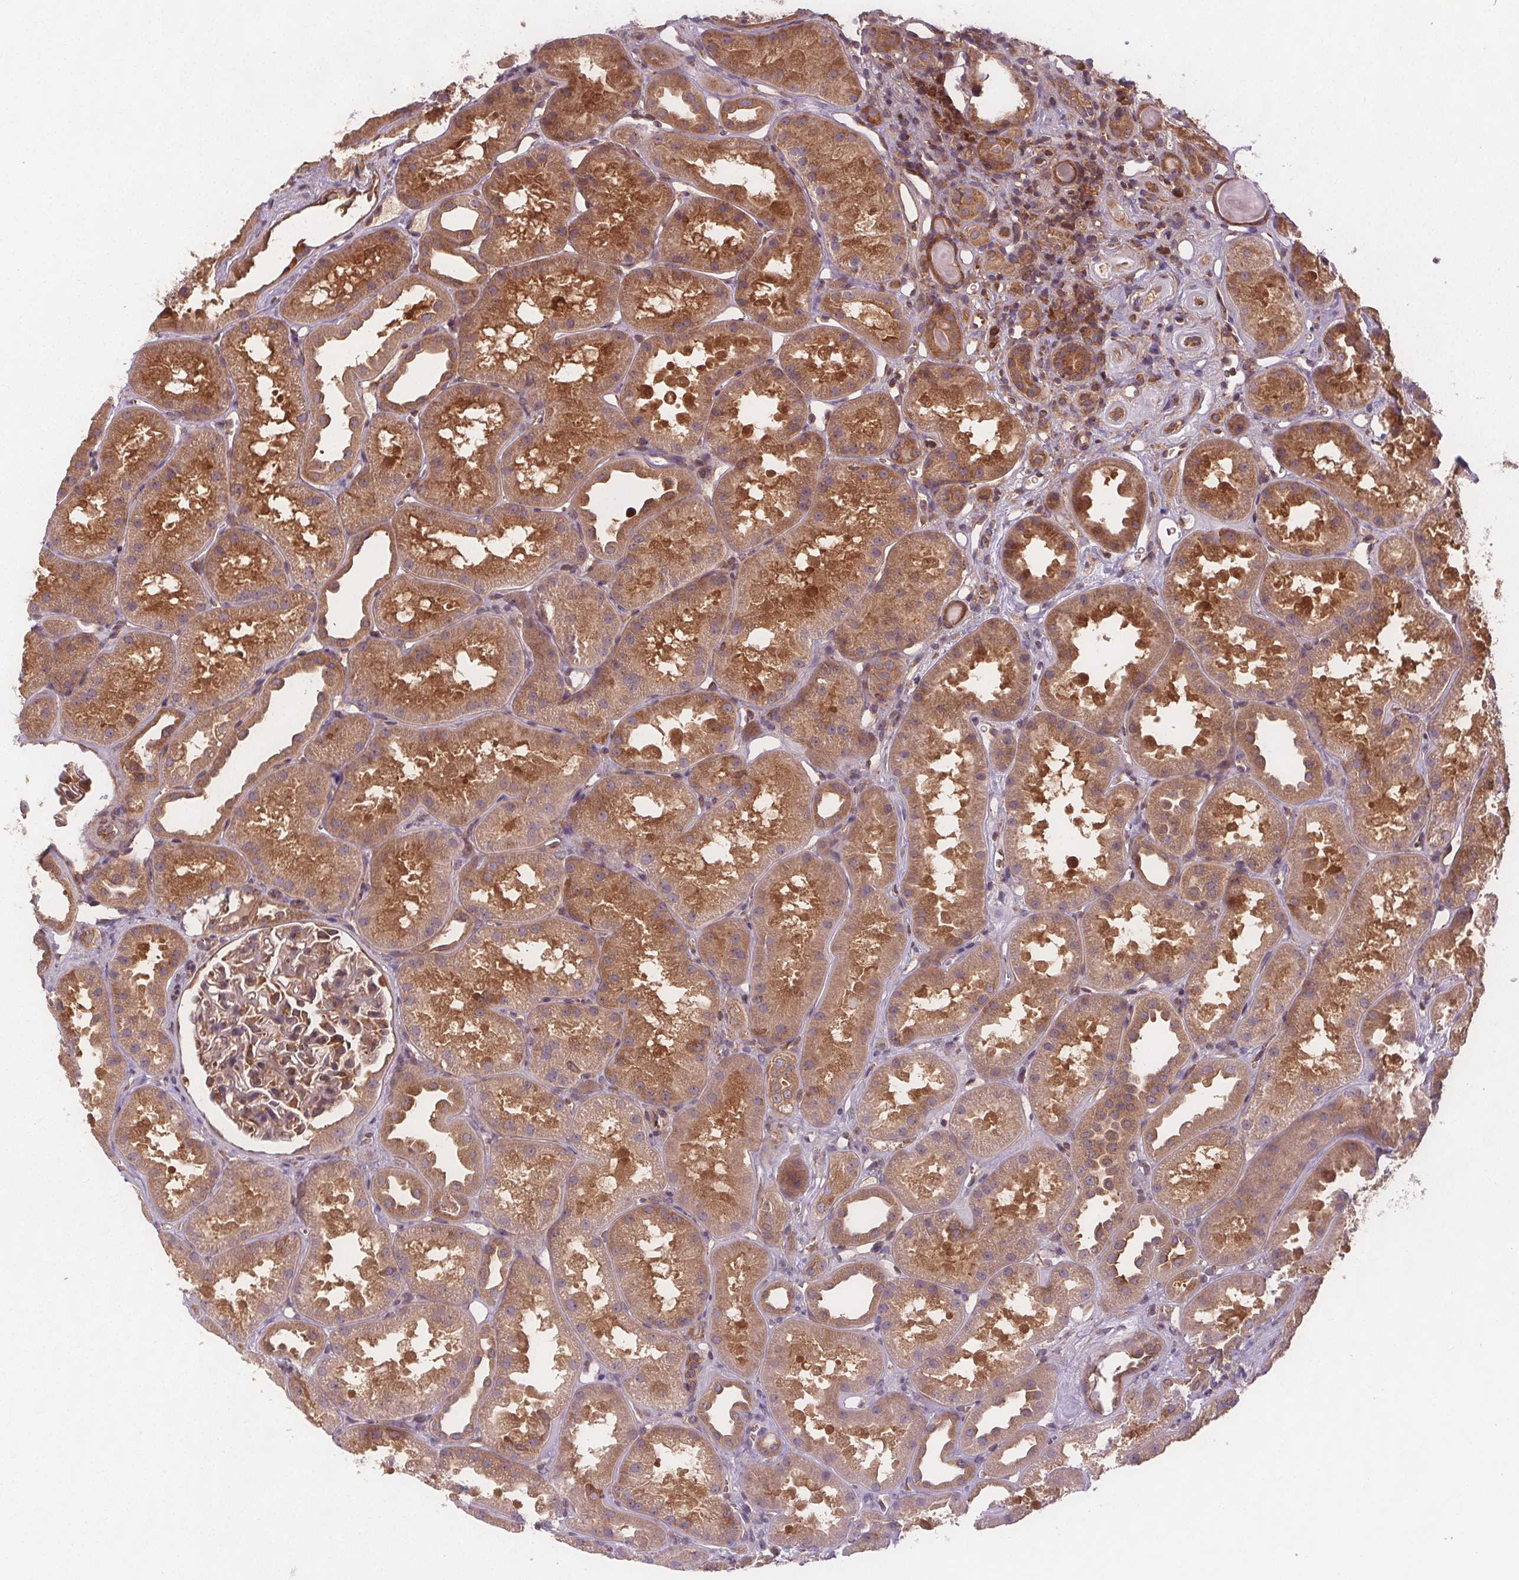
{"staining": {"intensity": "weak", "quantity": ">75%", "location": "cytoplasmic/membranous"}, "tissue": "kidney", "cell_type": "Cells in glomeruli", "image_type": "normal", "snomed": [{"axis": "morphology", "description": "Normal tissue, NOS"}, {"axis": "topography", "description": "Kidney"}], "caption": "High-magnification brightfield microscopy of benign kidney stained with DAB (brown) and counterstained with hematoxylin (blue). cells in glomeruli exhibit weak cytoplasmic/membranous positivity is identified in approximately>75% of cells. The staining was performed using DAB (3,3'-diaminobenzidine), with brown indicating positive protein expression. Nuclei are stained blue with hematoxylin.", "gene": "EIF3D", "patient": {"sex": "male", "age": 61}}